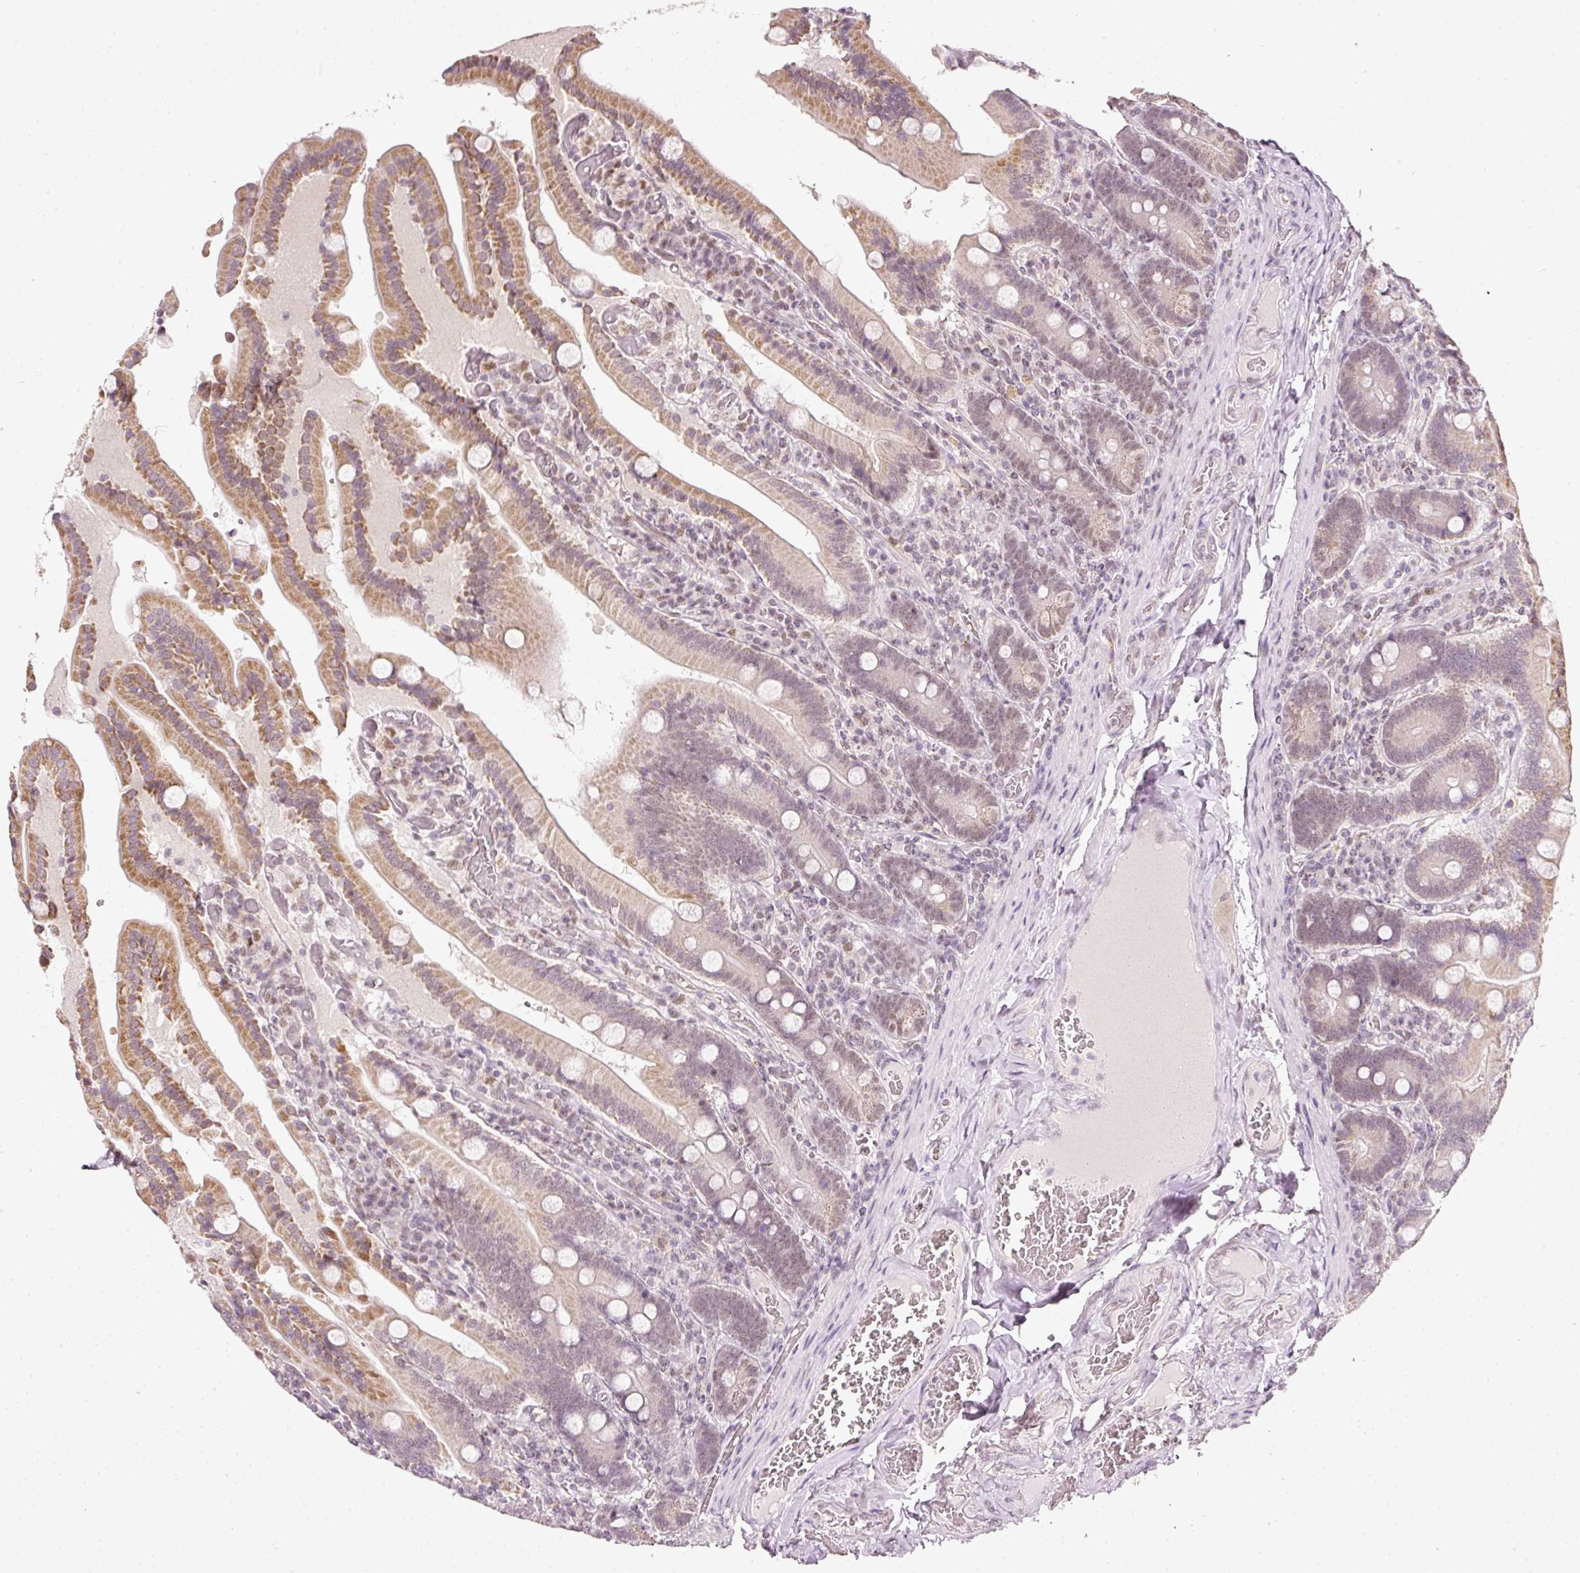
{"staining": {"intensity": "moderate", "quantity": "25%-75%", "location": "cytoplasmic/membranous"}, "tissue": "duodenum", "cell_type": "Glandular cells", "image_type": "normal", "snomed": [{"axis": "morphology", "description": "Normal tissue, NOS"}, {"axis": "topography", "description": "Duodenum"}], "caption": "A high-resolution image shows IHC staining of normal duodenum, which demonstrates moderate cytoplasmic/membranous positivity in about 25%-75% of glandular cells. (brown staining indicates protein expression, while blue staining denotes nuclei).", "gene": "FSTL3", "patient": {"sex": "female", "age": 62}}